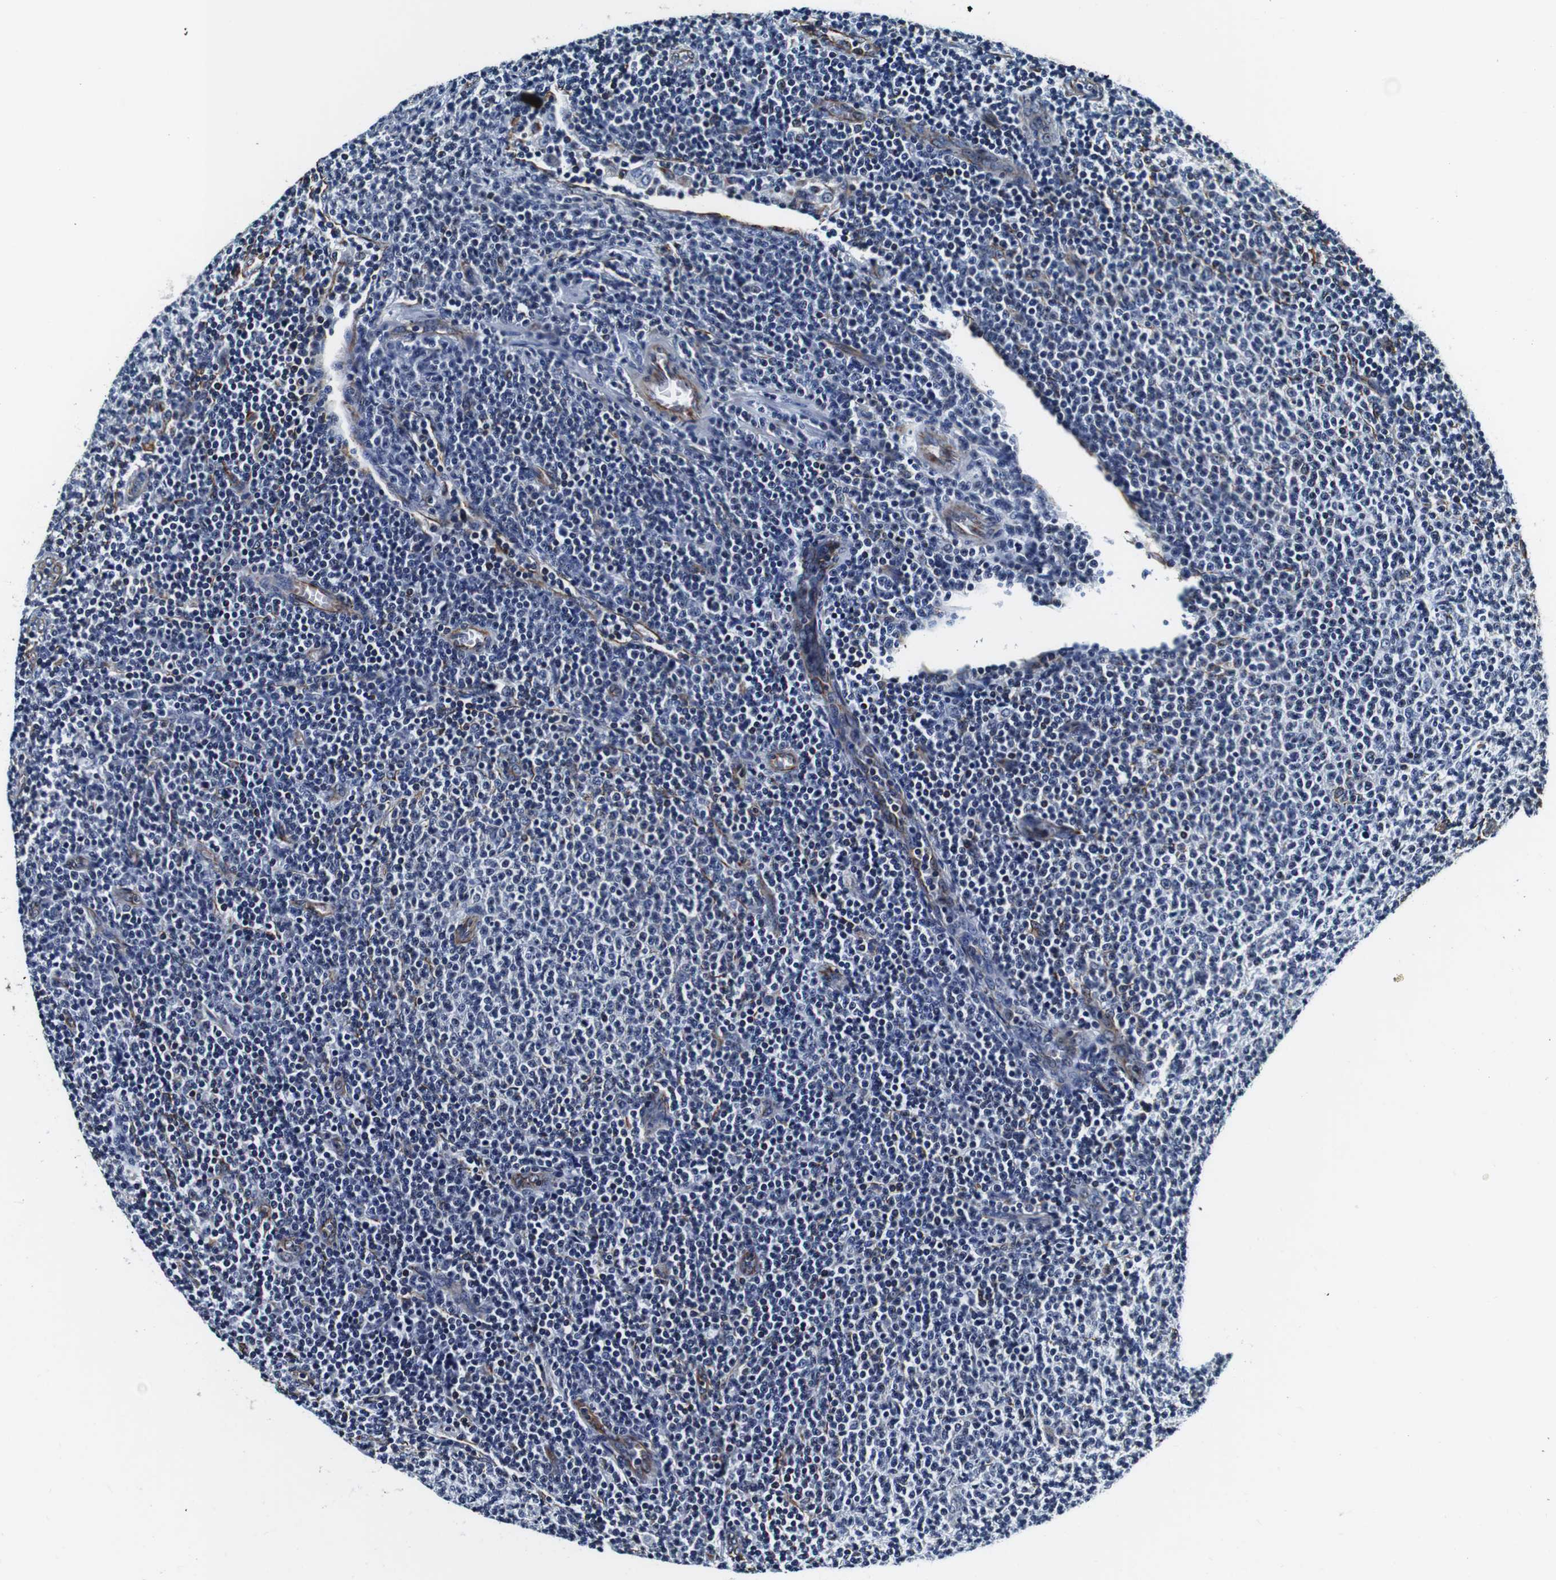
{"staining": {"intensity": "negative", "quantity": "none", "location": "none"}, "tissue": "lymphoma", "cell_type": "Tumor cells", "image_type": "cancer", "snomed": [{"axis": "morphology", "description": "Malignant lymphoma, non-Hodgkin's type, Low grade"}, {"axis": "topography", "description": "Lymph node"}], "caption": "High magnification brightfield microscopy of malignant lymphoma, non-Hodgkin's type (low-grade) stained with DAB (3,3'-diaminobenzidine) (brown) and counterstained with hematoxylin (blue): tumor cells show no significant expression.", "gene": "GJE1", "patient": {"sex": "male", "age": 66}}